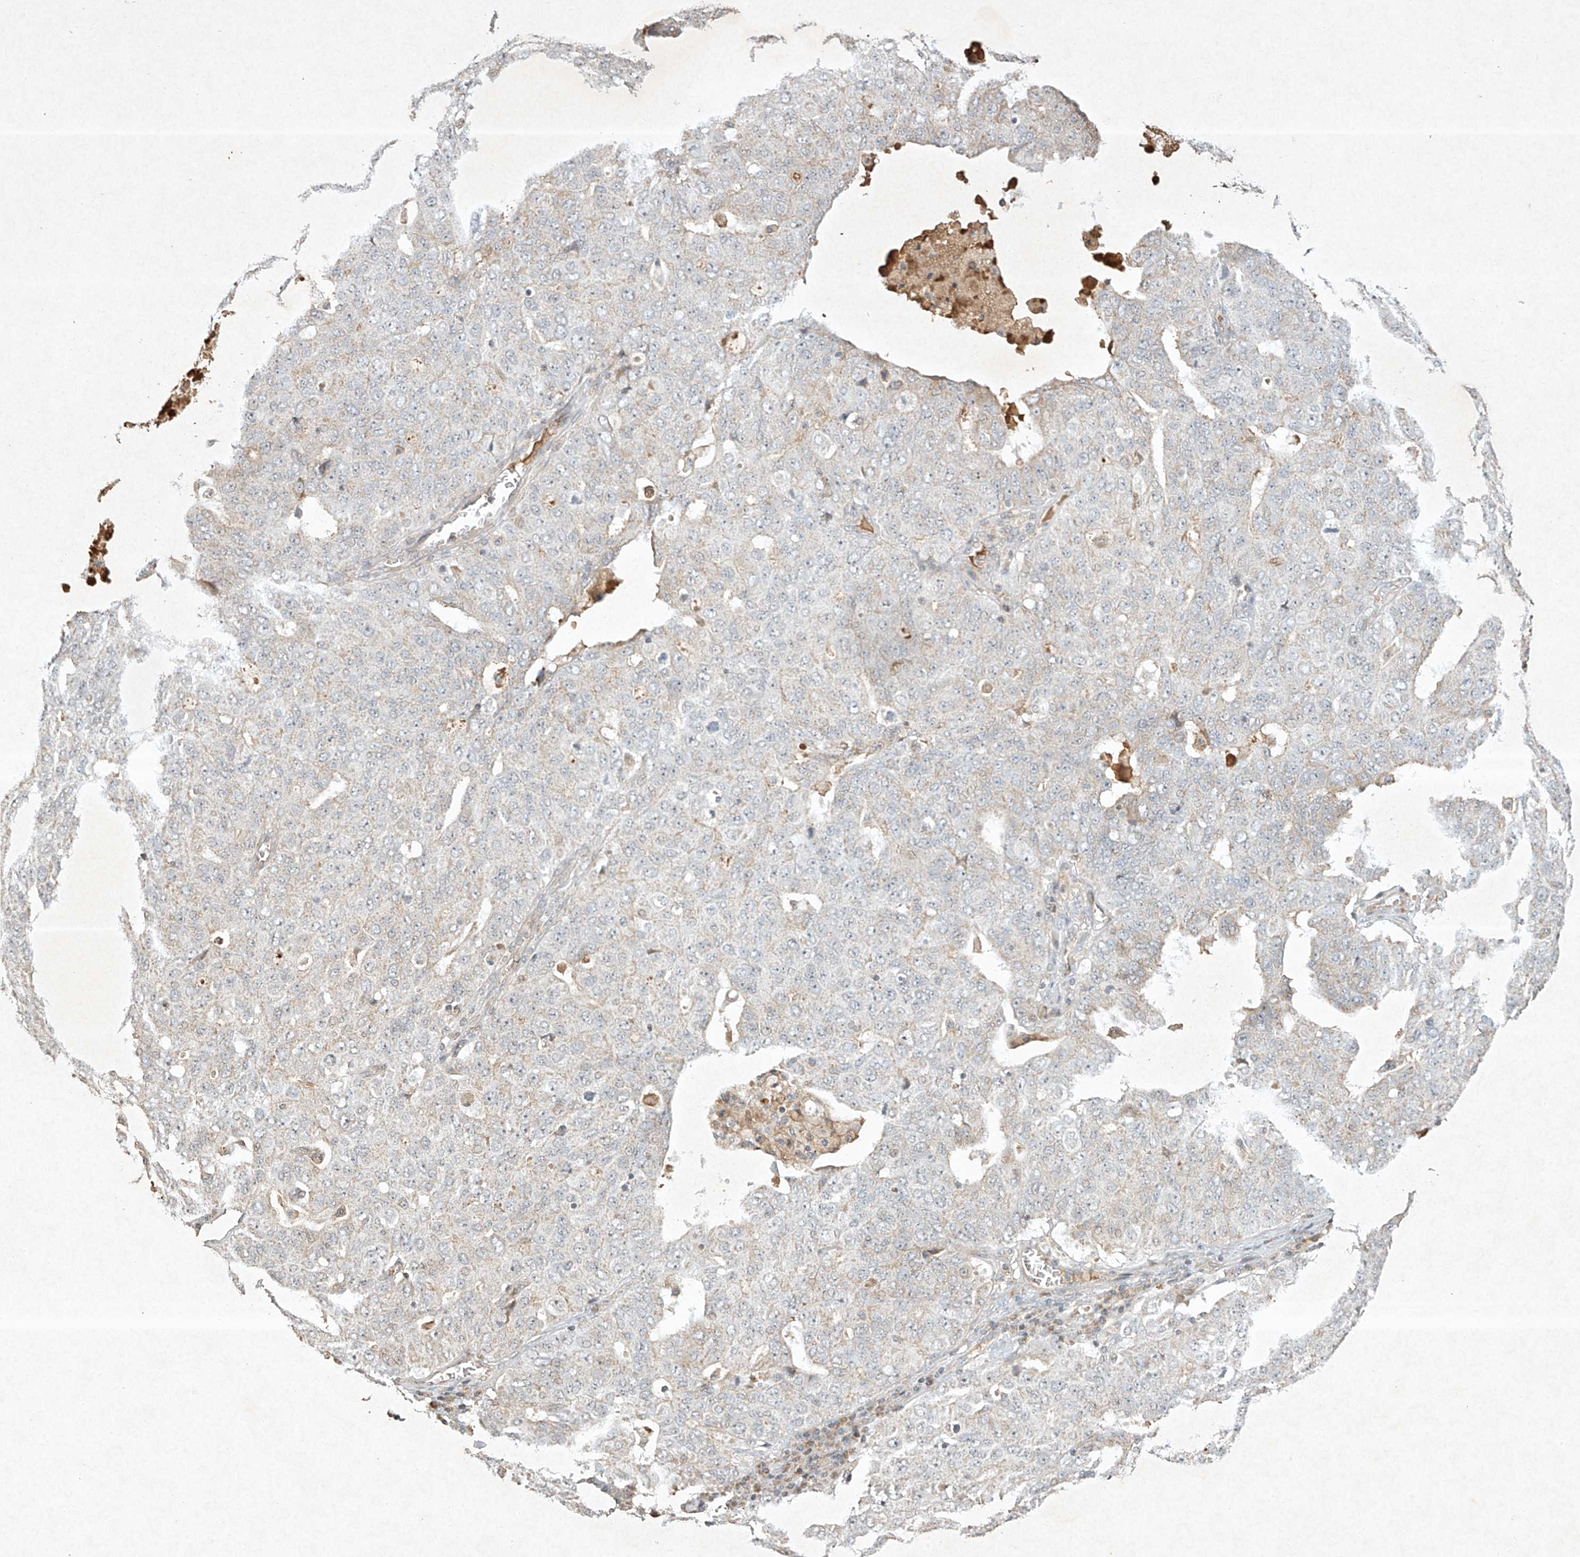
{"staining": {"intensity": "negative", "quantity": "none", "location": "none"}, "tissue": "ovarian cancer", "cell_type": "Tumor cells", "image_type": "cancer", "snomed": [{"axis": "morphology", "description": "Carcinoma, endometroid"}, {"axis": "topography", "description": "Ovary"}], "caption": "High magnification brightfield microscopy of ovarian endometroid carcinoma stained with DAB (brown) and counterstained with hematoxylin (blue): tumor cells show no significant staining.", "gene": "BTRC", "patient": {"sex": "female", "age": 62}}